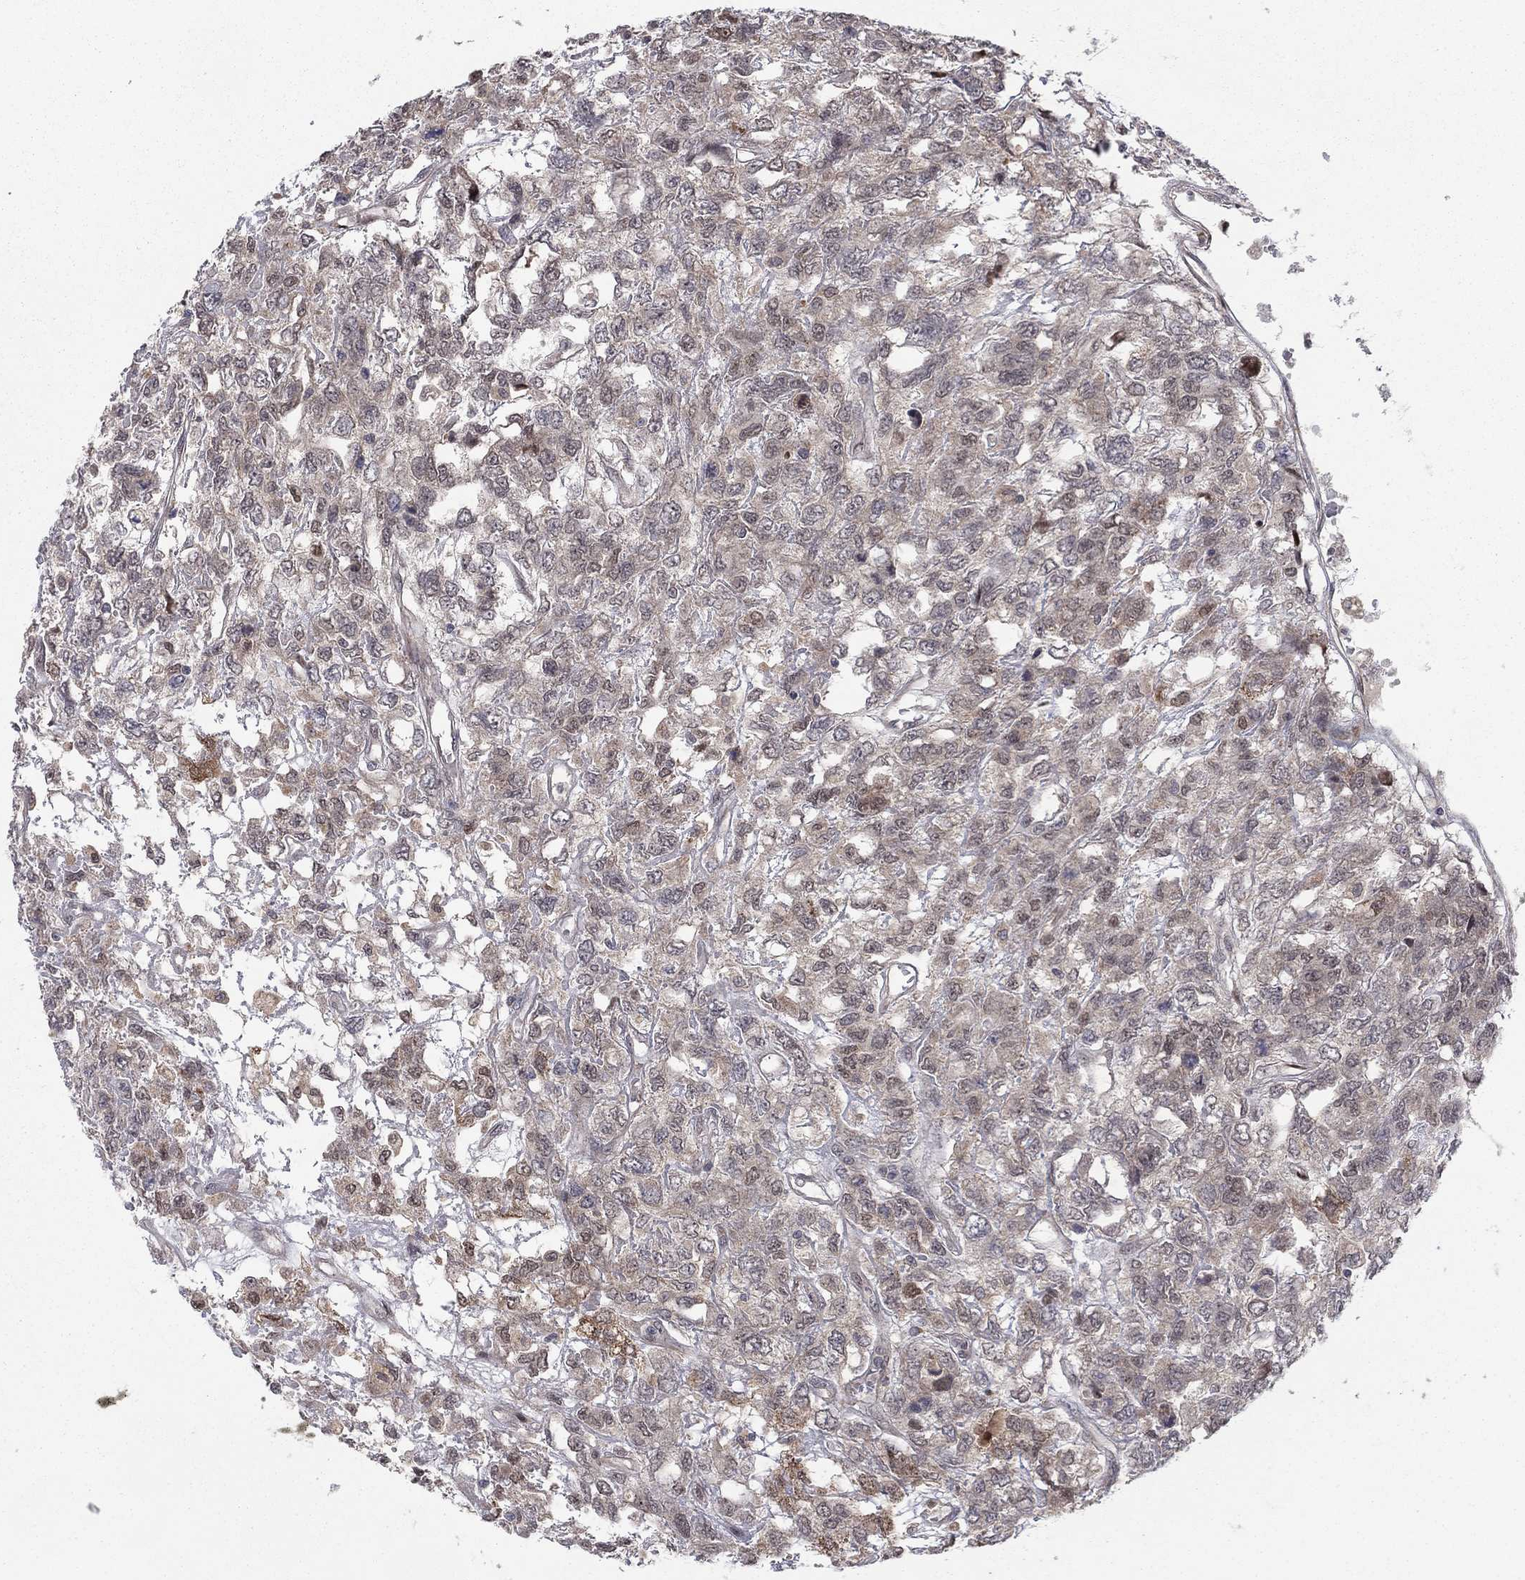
{"staining": {"intensity": "weak", "quantity": ">75%", "location": "cytoplasmic/membranous"}, "tissue": "testis cancer", "cell_type": "Tumor cells", "image_type": "cancer", "snomed": [{"axis": "morphology", "description": "Seminoma, NOS"}, {"axis": "topography", "description": "Testis"}], "caption": "This histopathology image demonstrates testis cancer (seminoma) stained with immunohistochemistry (IHC) to label a protein in brown. The cytoplasmic/membranous of tumor cells show weak positivity for the protein. Nuclei are counter-stained blue.", "gene": "ZNF395", "patient": {"sex": "male", "age": 52}}